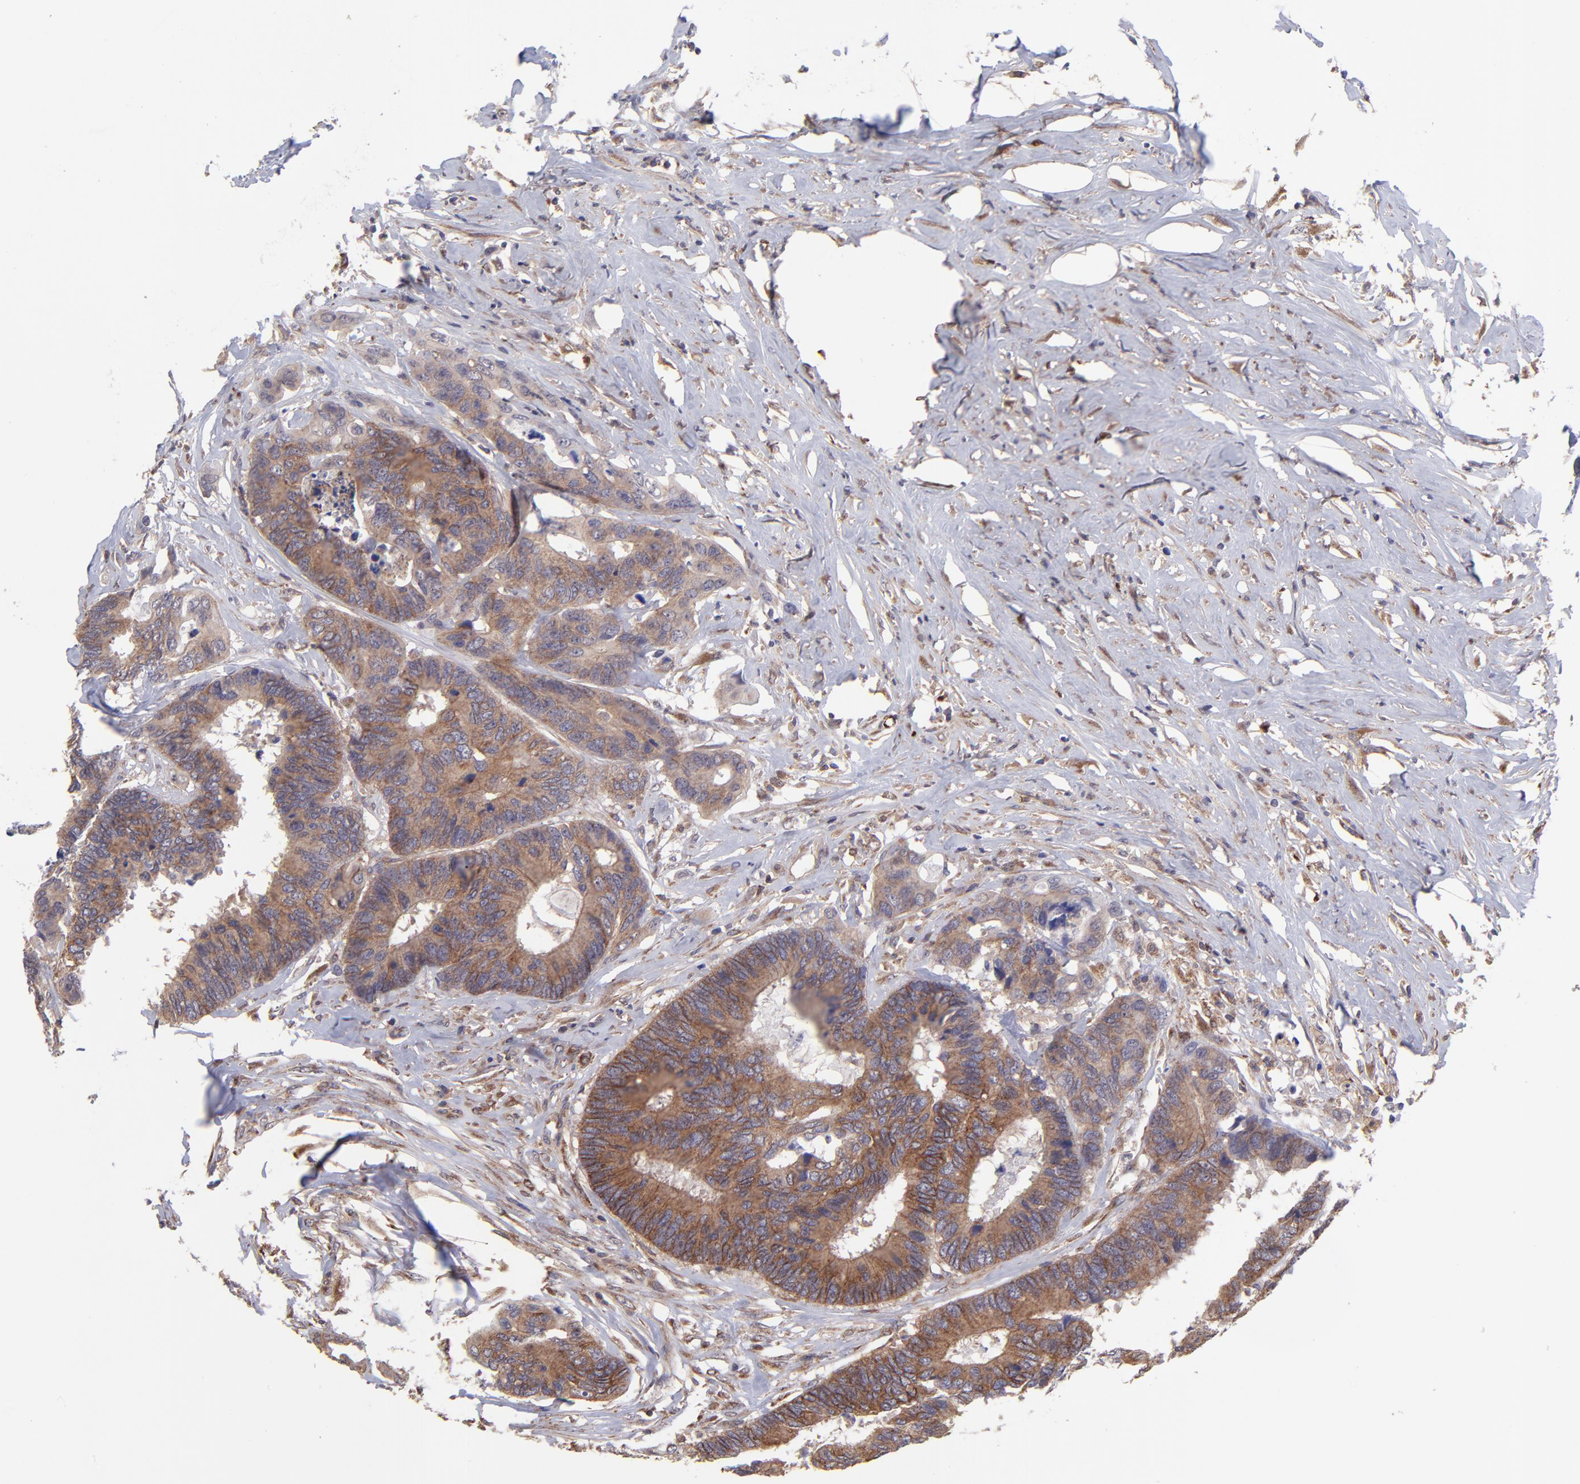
{"staining": {"intensity": "strong", "quantity": ">75%", "location": "cytoplasmic/membranous"}, "tissue": "colorectal cancer", "cell_type": "Tumor cells", "image_type": "cancer", "snomed": [{"axis": "morphology", "description": "Adenocarcinoma, NOS"}, {"axis": "topography", "description": "Rectum"}], "caption": "IHC image of neoplastic tissue: human adenocarcinoma (colorectal) stained using immunohistochemistry (IHC) reveals high levels of strong protein expression localized specifically in the cytoplasmic/membranous of tumor cells, appearing as a cytoplasmic/membranous brown color.", "gene": "NSF", "patient": {"sex": "male", "age": 55}}